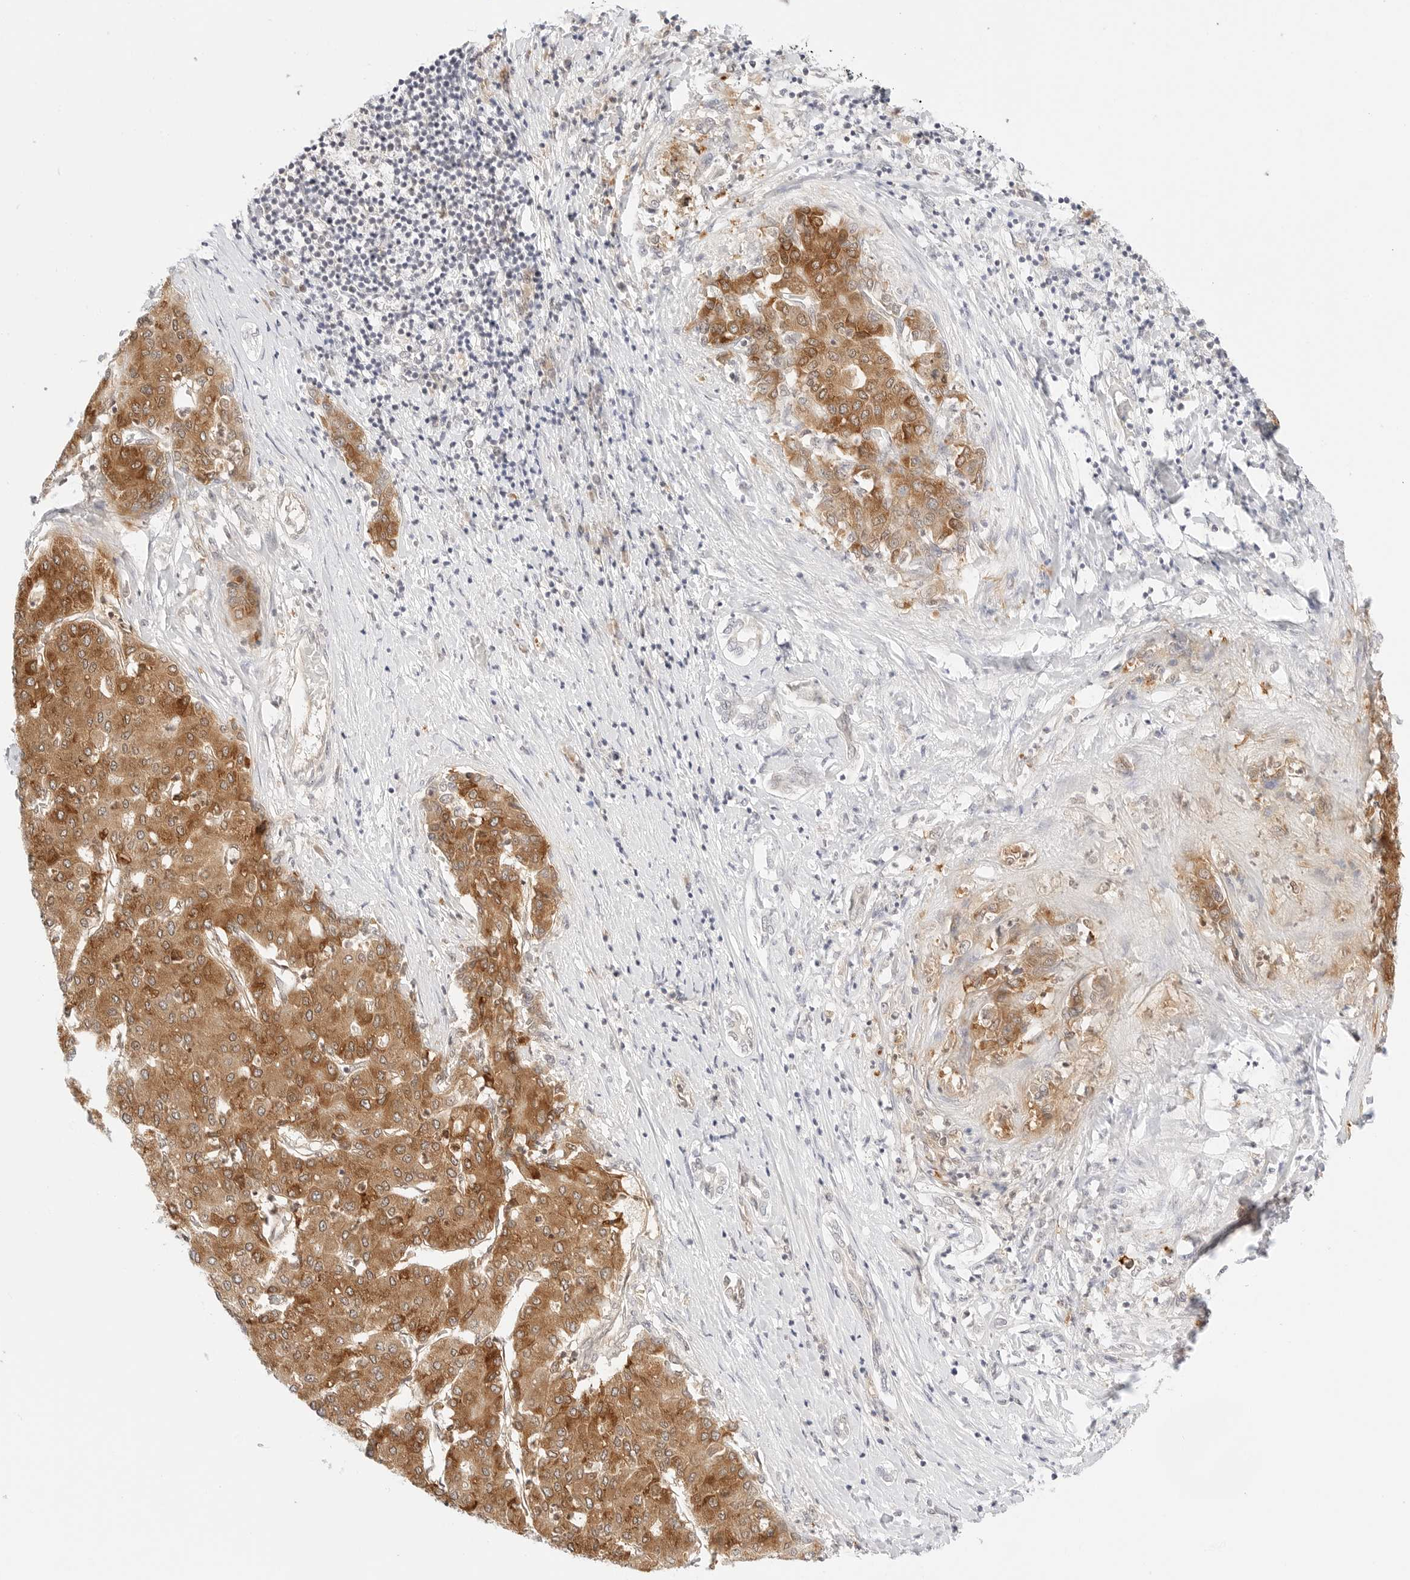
{"staining": {"intensity": "moderate", "quantity": ">75%", "location": "cytoplasmic/membranous"}, "tissue": "liver cancer", "cell_type": "Tumor cells", "image_type": "cancer", "snomed": [{"axis": "morphology", "description": "Carcinoma, Hepatocellular, NOS"}, {"axis": "topography", "description": "Liver"}], "caption": "Immunohistochemical staining of liver cancer (hepatocellular carcinoma) reveals moderate cytoplasmic/membranous protein positivity in approximately >75% of tumor cells.", "gene": "ERO1B", "patient": {"sex": "male", "age": 65}}